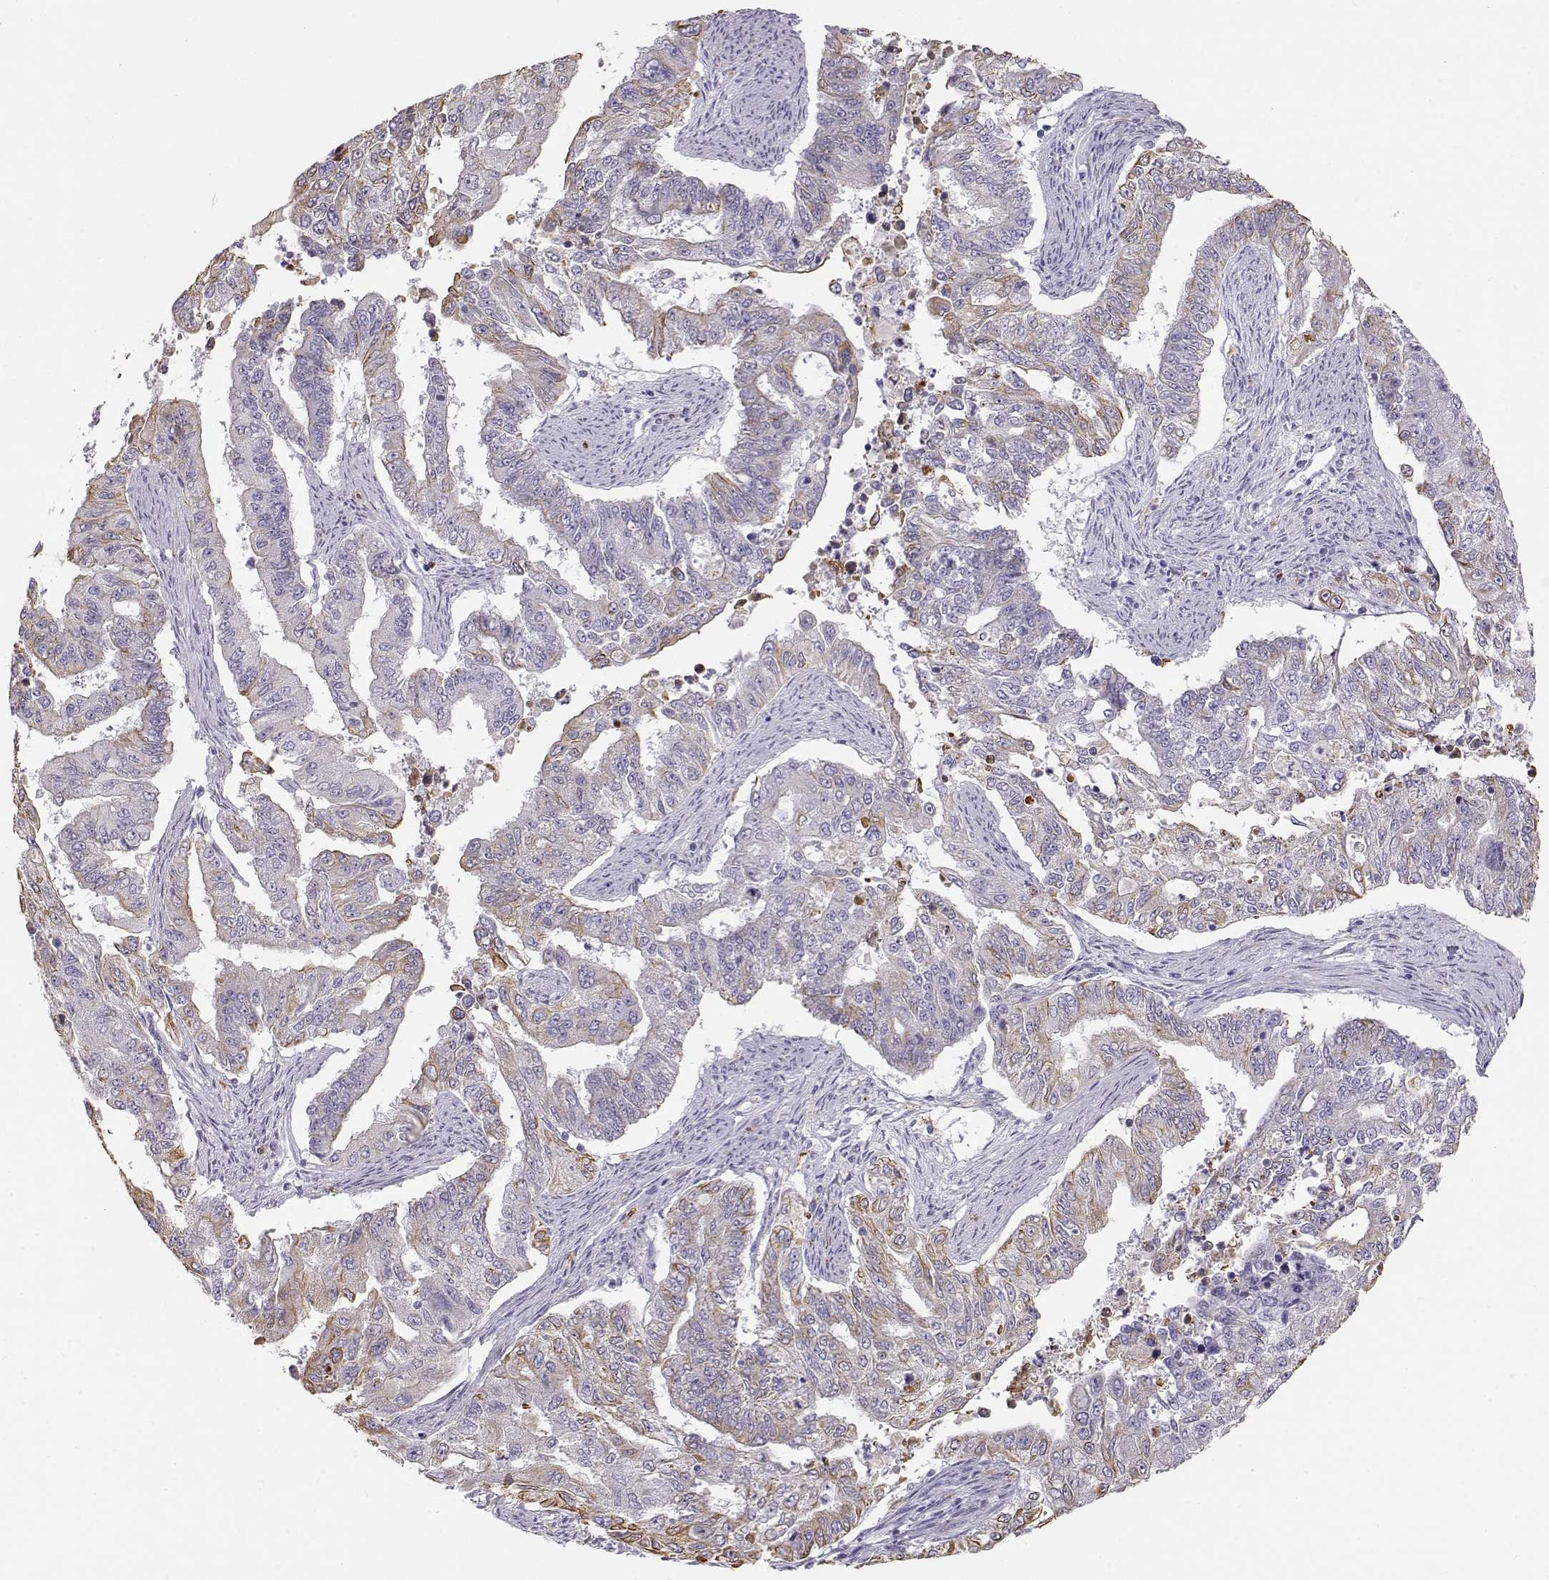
{"staining": {"intensity": "moderate", "quantity": "<25%", "location": "cytoplasmic/membranous"}, "tissue": "endometrial cancer", "cell_type": "Tumor cells", "image_type": "cancer", "snomed": [{"axis": "morphology", "description": "Adenocarcinoma, NOS"}, {"axis": "topography", "description": "Uterus"}], "caption": "Protein staining by immunohistochemistry (IHC) reveals moderate cytoplasmic/membranous expression in approximately <25% of tumor cells in endometrial adenocarcinoma.", "gene": "S100B", "patient": {"sex": "female", "age": 59}}